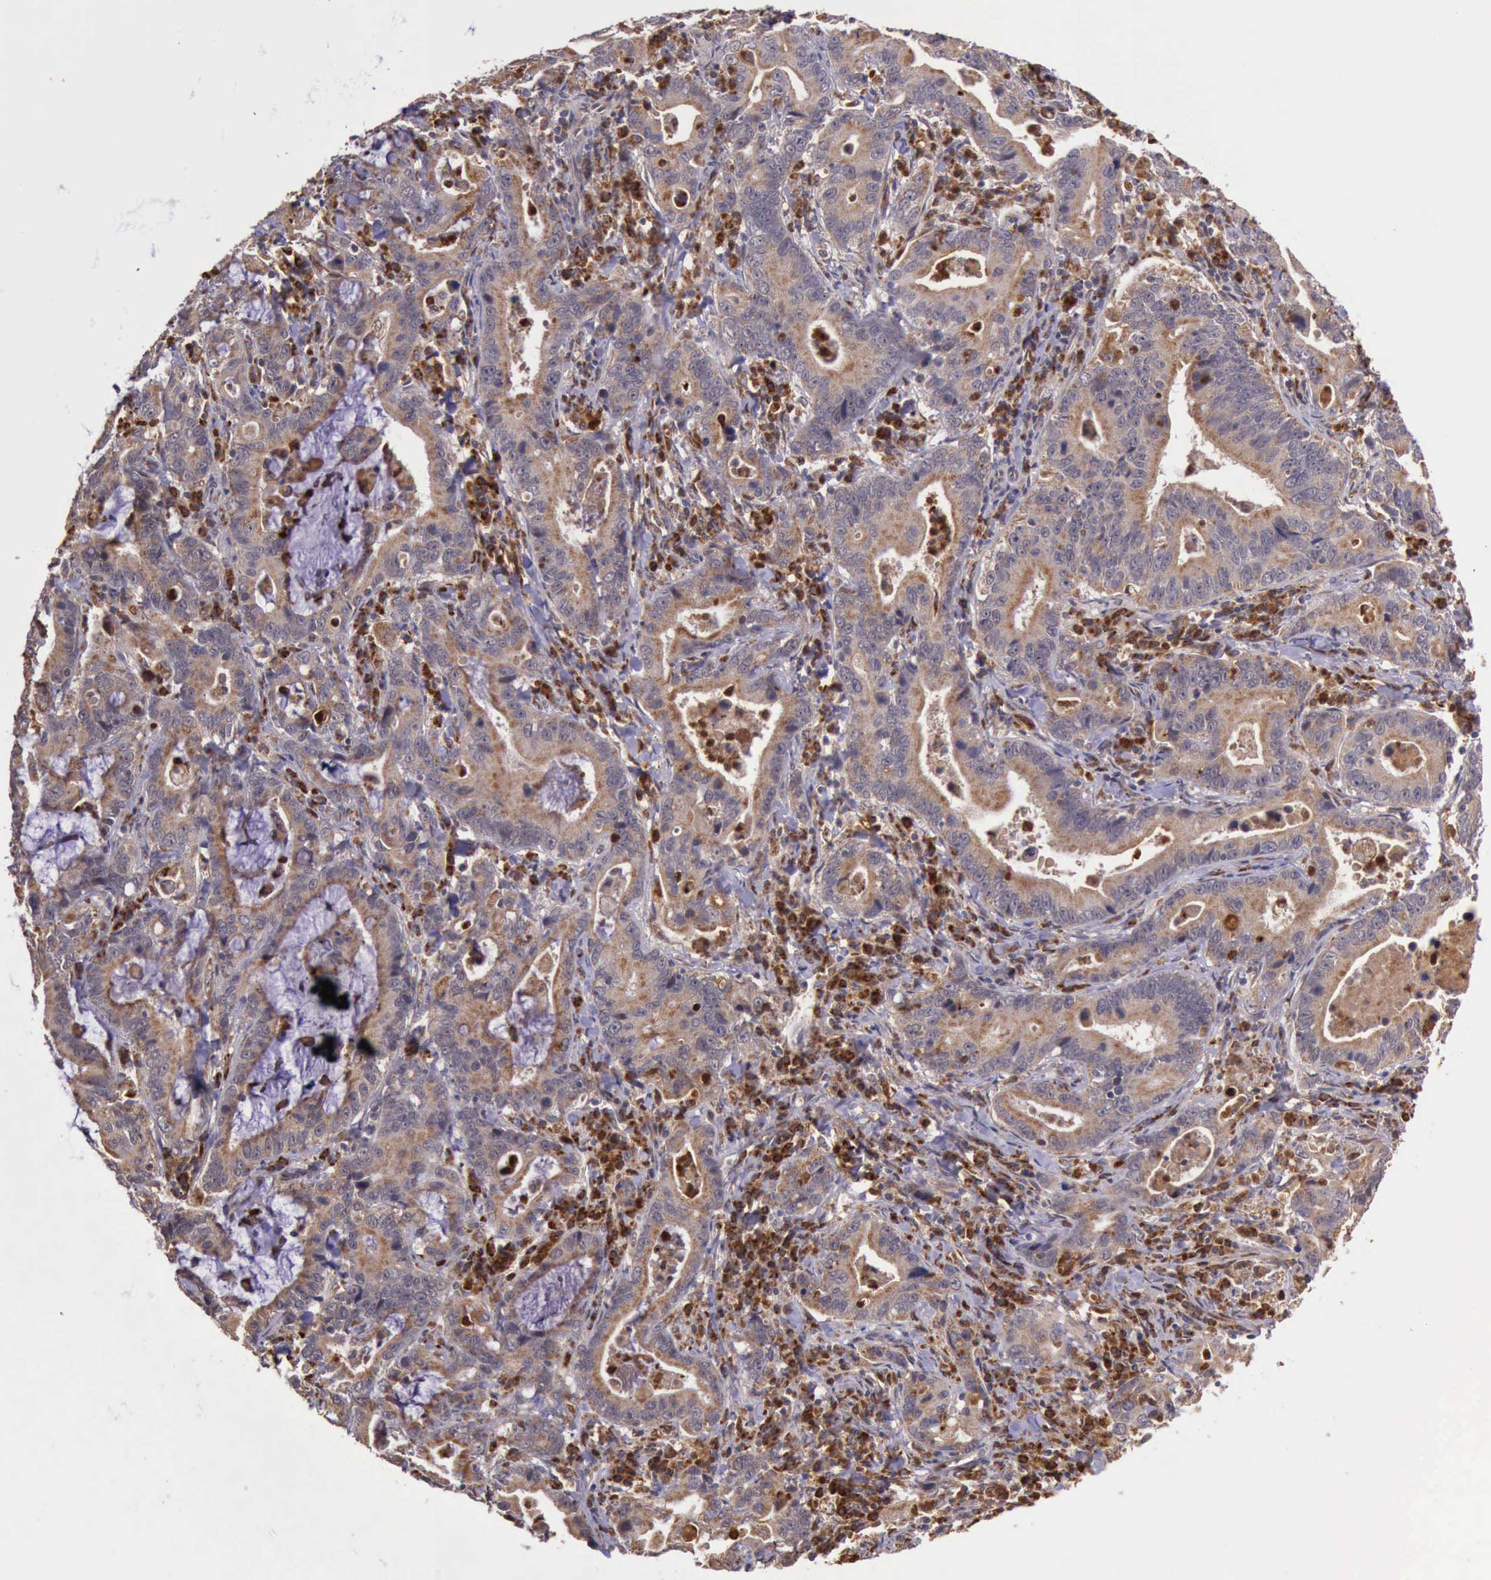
{"staining": {"intensity": "strong", "quantity": ">75%", "location": "cytoplasmic/membranous"}, "tissue": "stomach cancer", "cell_type": "Tumor cells", "image_type": "cancer", "snomed": [{"axis": "morphology", "description": "Adenocarcinoma, NOS"}, {"axis": "topography", "description": "Stomach, upper"}], "caption": "A brown stain highlights strong cytoplasmic/membranous expression of a protein in human stomach cancer (adenocarcinoma) tumor cells. (Brightfield microscopy of DAB IHC at high magnification).", "gene": "ARMCX3", "patient": {"sex": "male", "age": 63}}